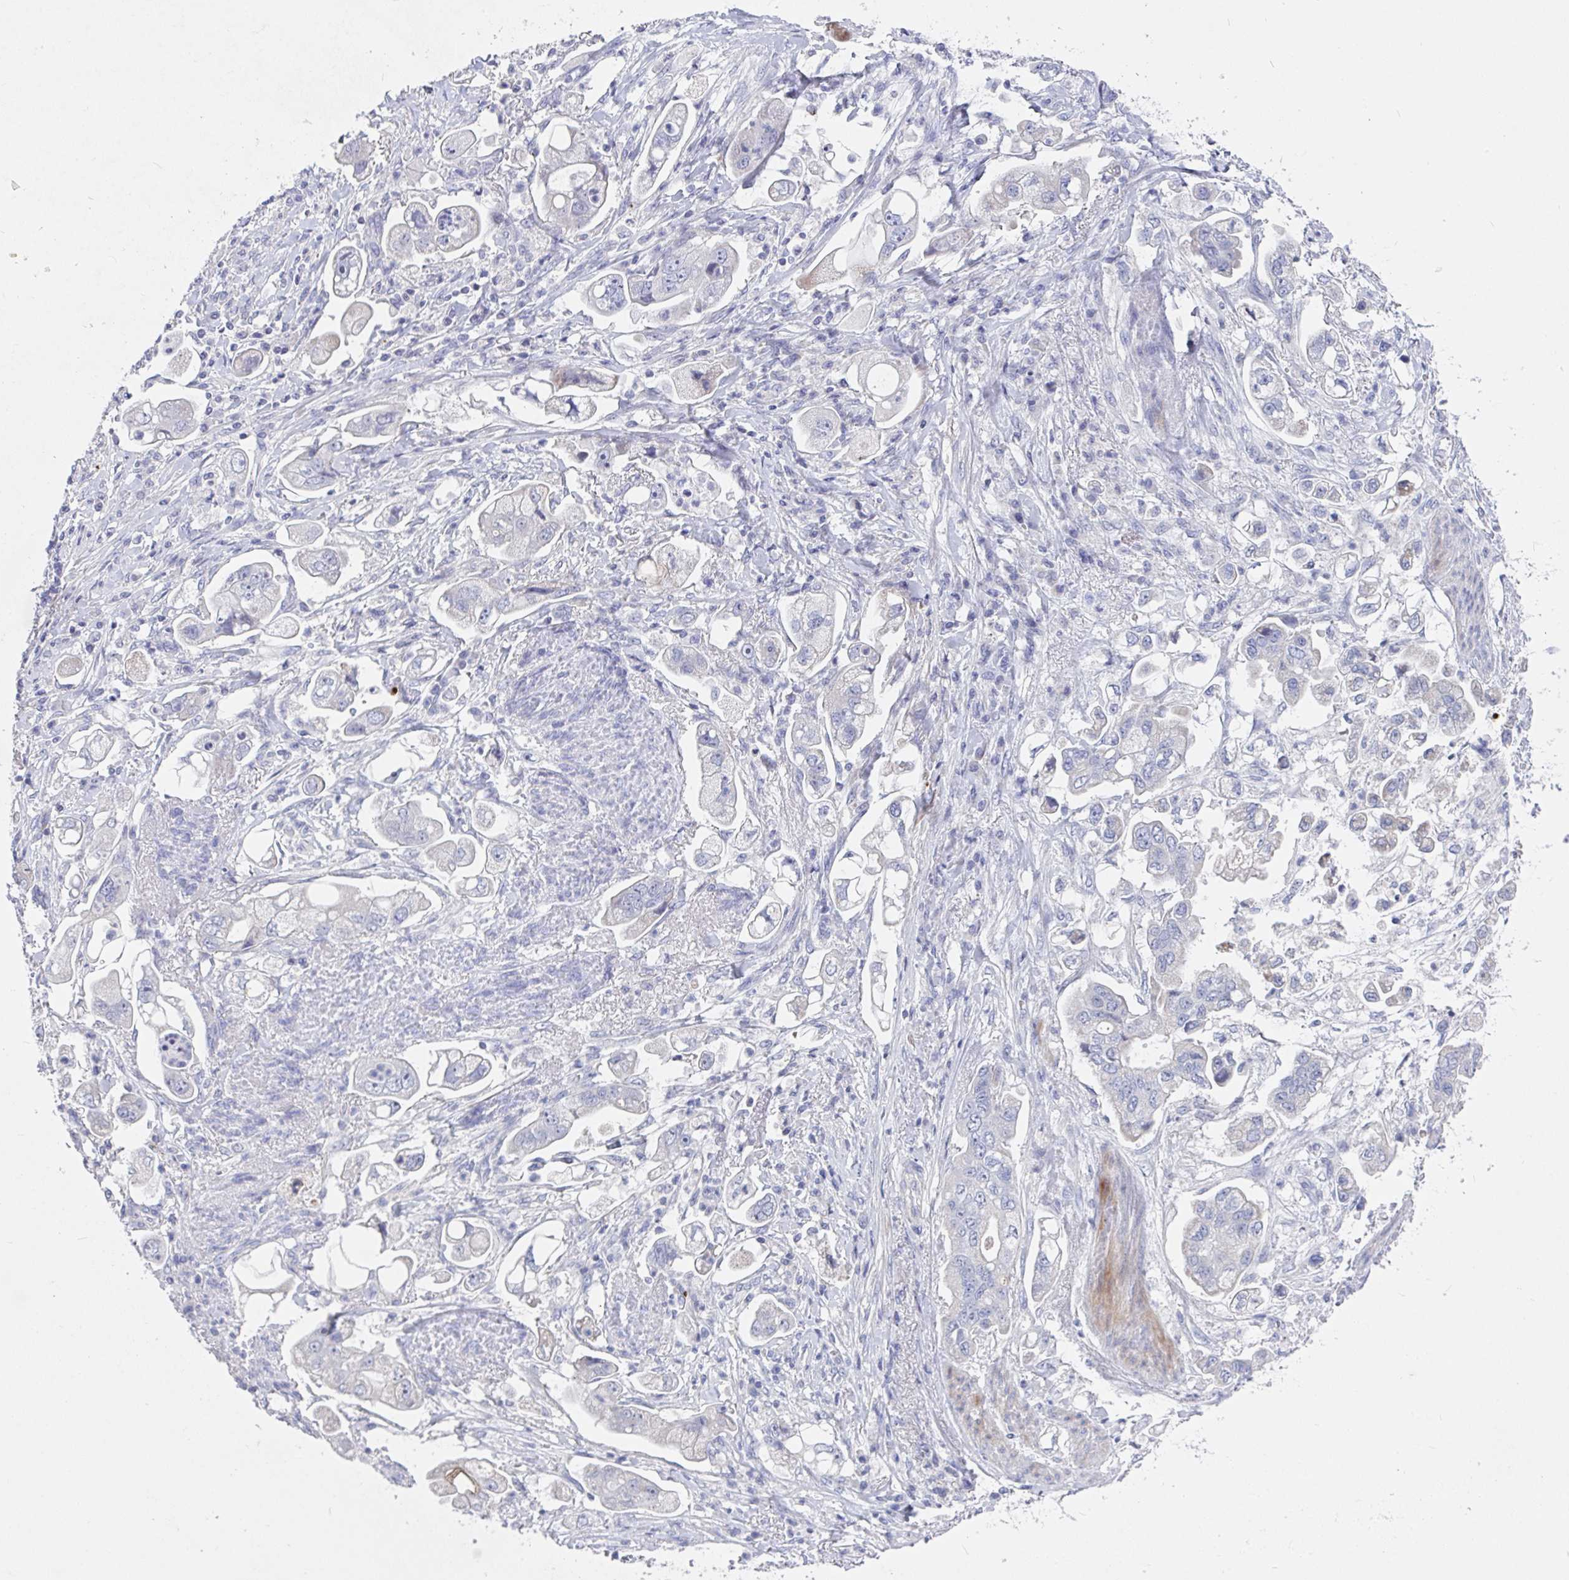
{"staining": {"intensity": "negative", "quantity": "none", "location": "none"}, "tissue": "stomach cancer", "cell_type": "Tumor cells", "image_type": "cancer", "snomed": [{"axis": "morphology", "description": "Adenocarcinoma, NOS"}, {"axis": "topography", "description": "Stomach"}], "caption": "Protein analysis of stomach adenocarcinoma reveals no significant staining in tumor cells. Nuclei are stained in blue.", "gene": "ZNF561", "patient": {"sex": "male", "age": 62}}